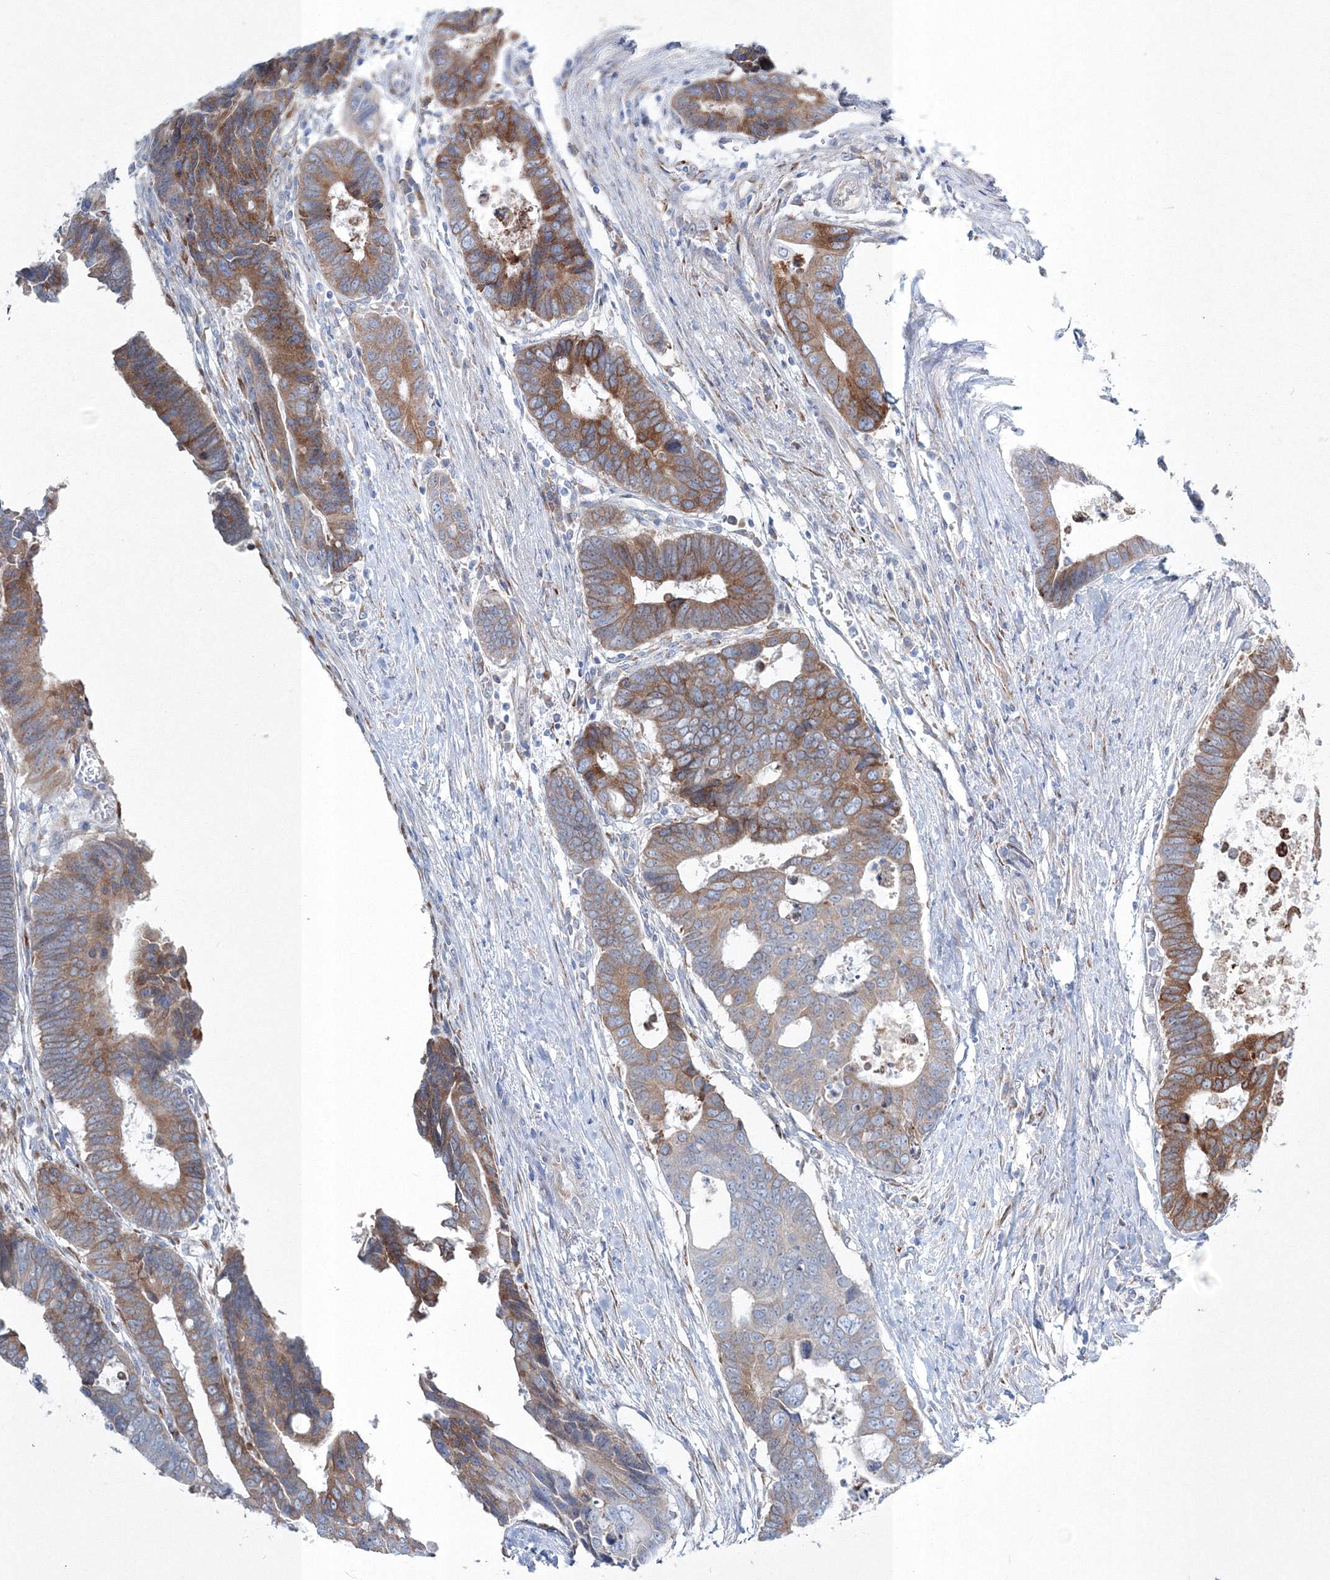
{"staining": {"intensity": "moderate", "quantity": ">75%", "location": "cytoplasmic/membranous"}, "tissue": "colorectal cancer", "cell_type": "Tumor cells", "image_type": "cancer", "snomed": [{"axis": "morphology", "description": "Adenocarcinoma, NOS"}, {"axis": "topography", "description": "Rectum"}], "caption": "Immunohistochemical staining of colorectal cancer (adenocarcinoma) demonstrates medium levels of moderate cytoplasmic/membranous protein staining in approximately >75% of tumor cells.", "gene": "RCN1", "patient": {"sex": "male", "age": 84}}